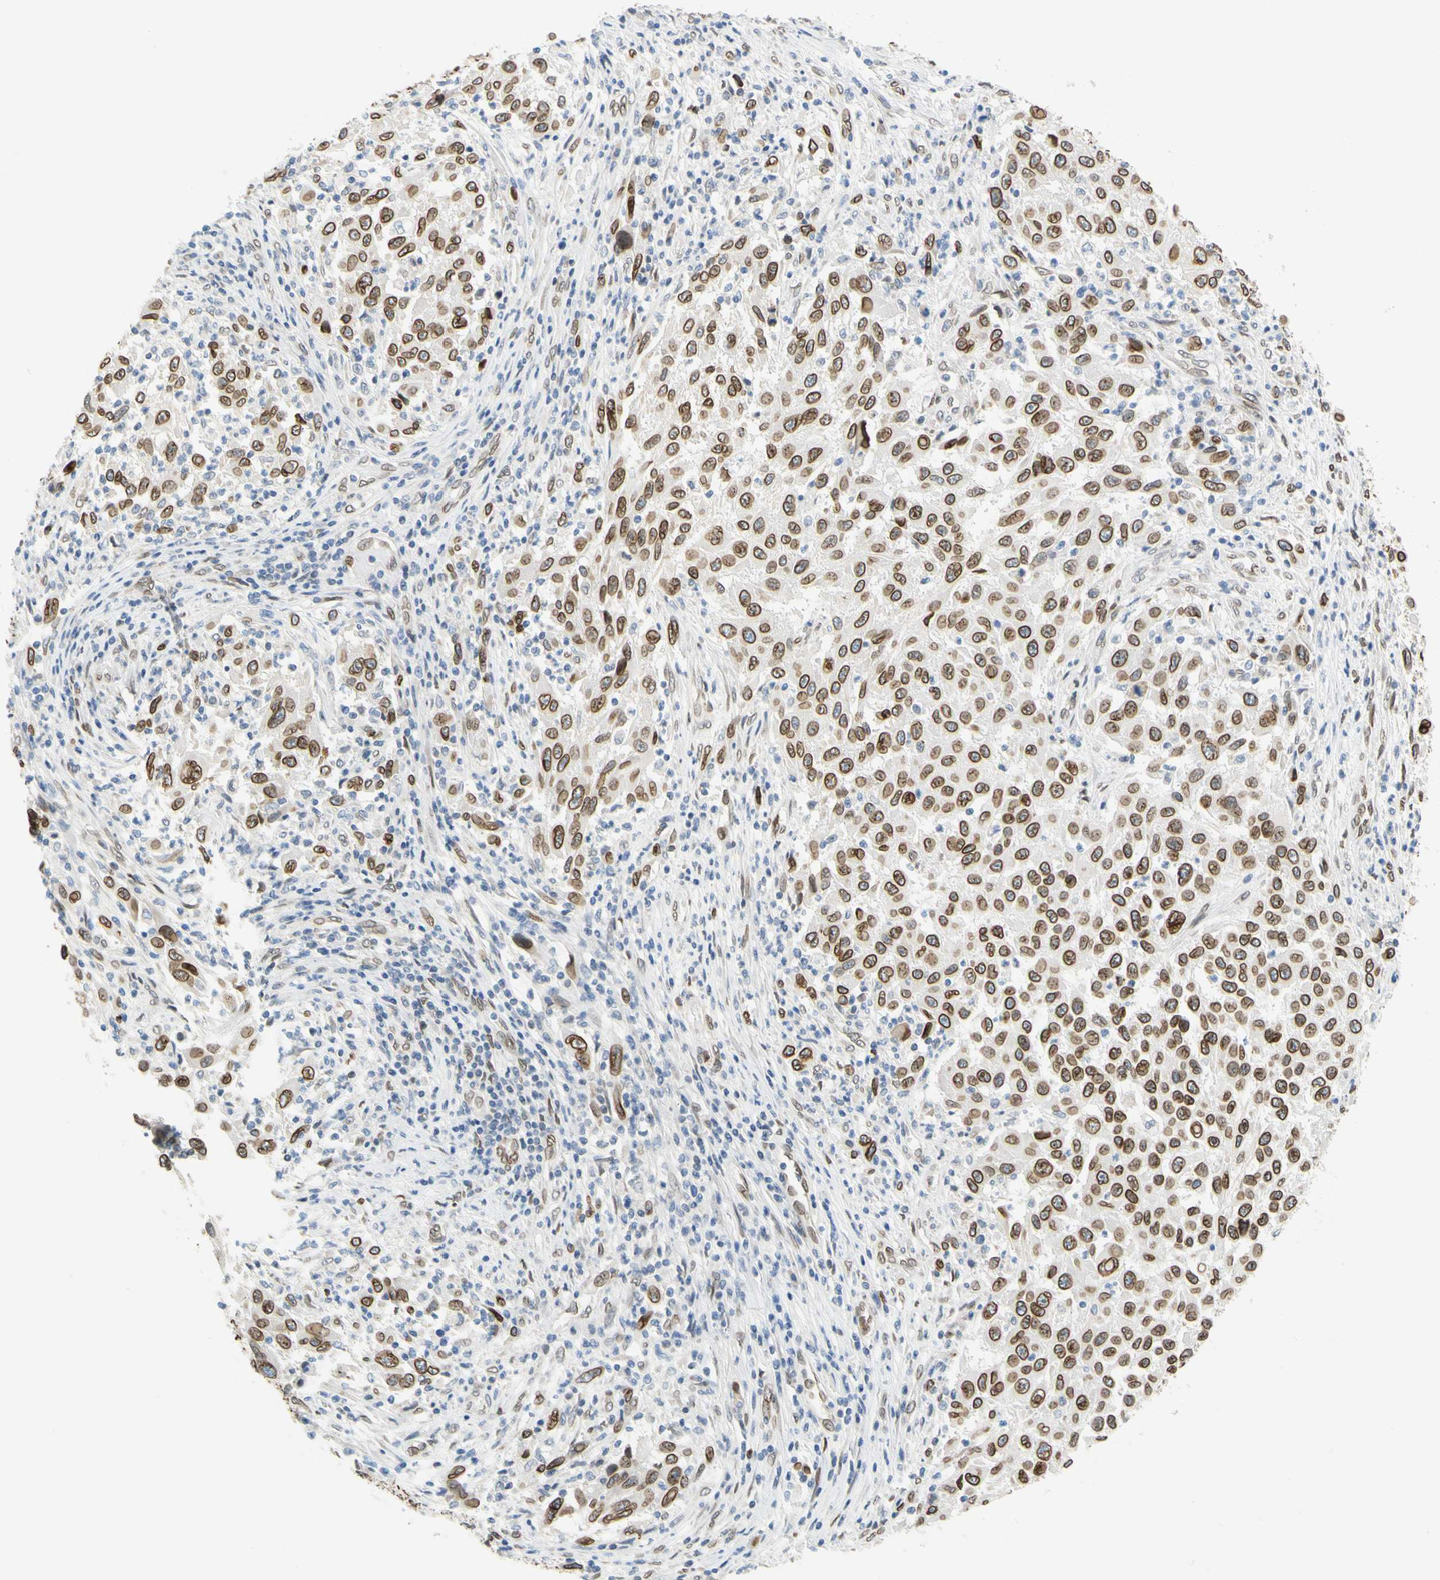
{"staining": {"intensity": "strong", "quantity": ">75%", "location": "cytoplasmic/membranous,nuclear"}, "tissue": "melanoma", "cell_type": "Tumor cells", "image_type": "cancer", "snomed": [{"axis": "morphology", "description": "Malignant melanoma, Metastatic site"}, {"axis": "topography", "description": "Lymph node"}], "caption": "This micrograph exhibits IHC staining of melanoma, with high strong cytoplasmic/membranous and nuclear positivity in about >75% of tumor cells.", "gene": "SUN1", "patient": {"sex": "male", "age": 61}}